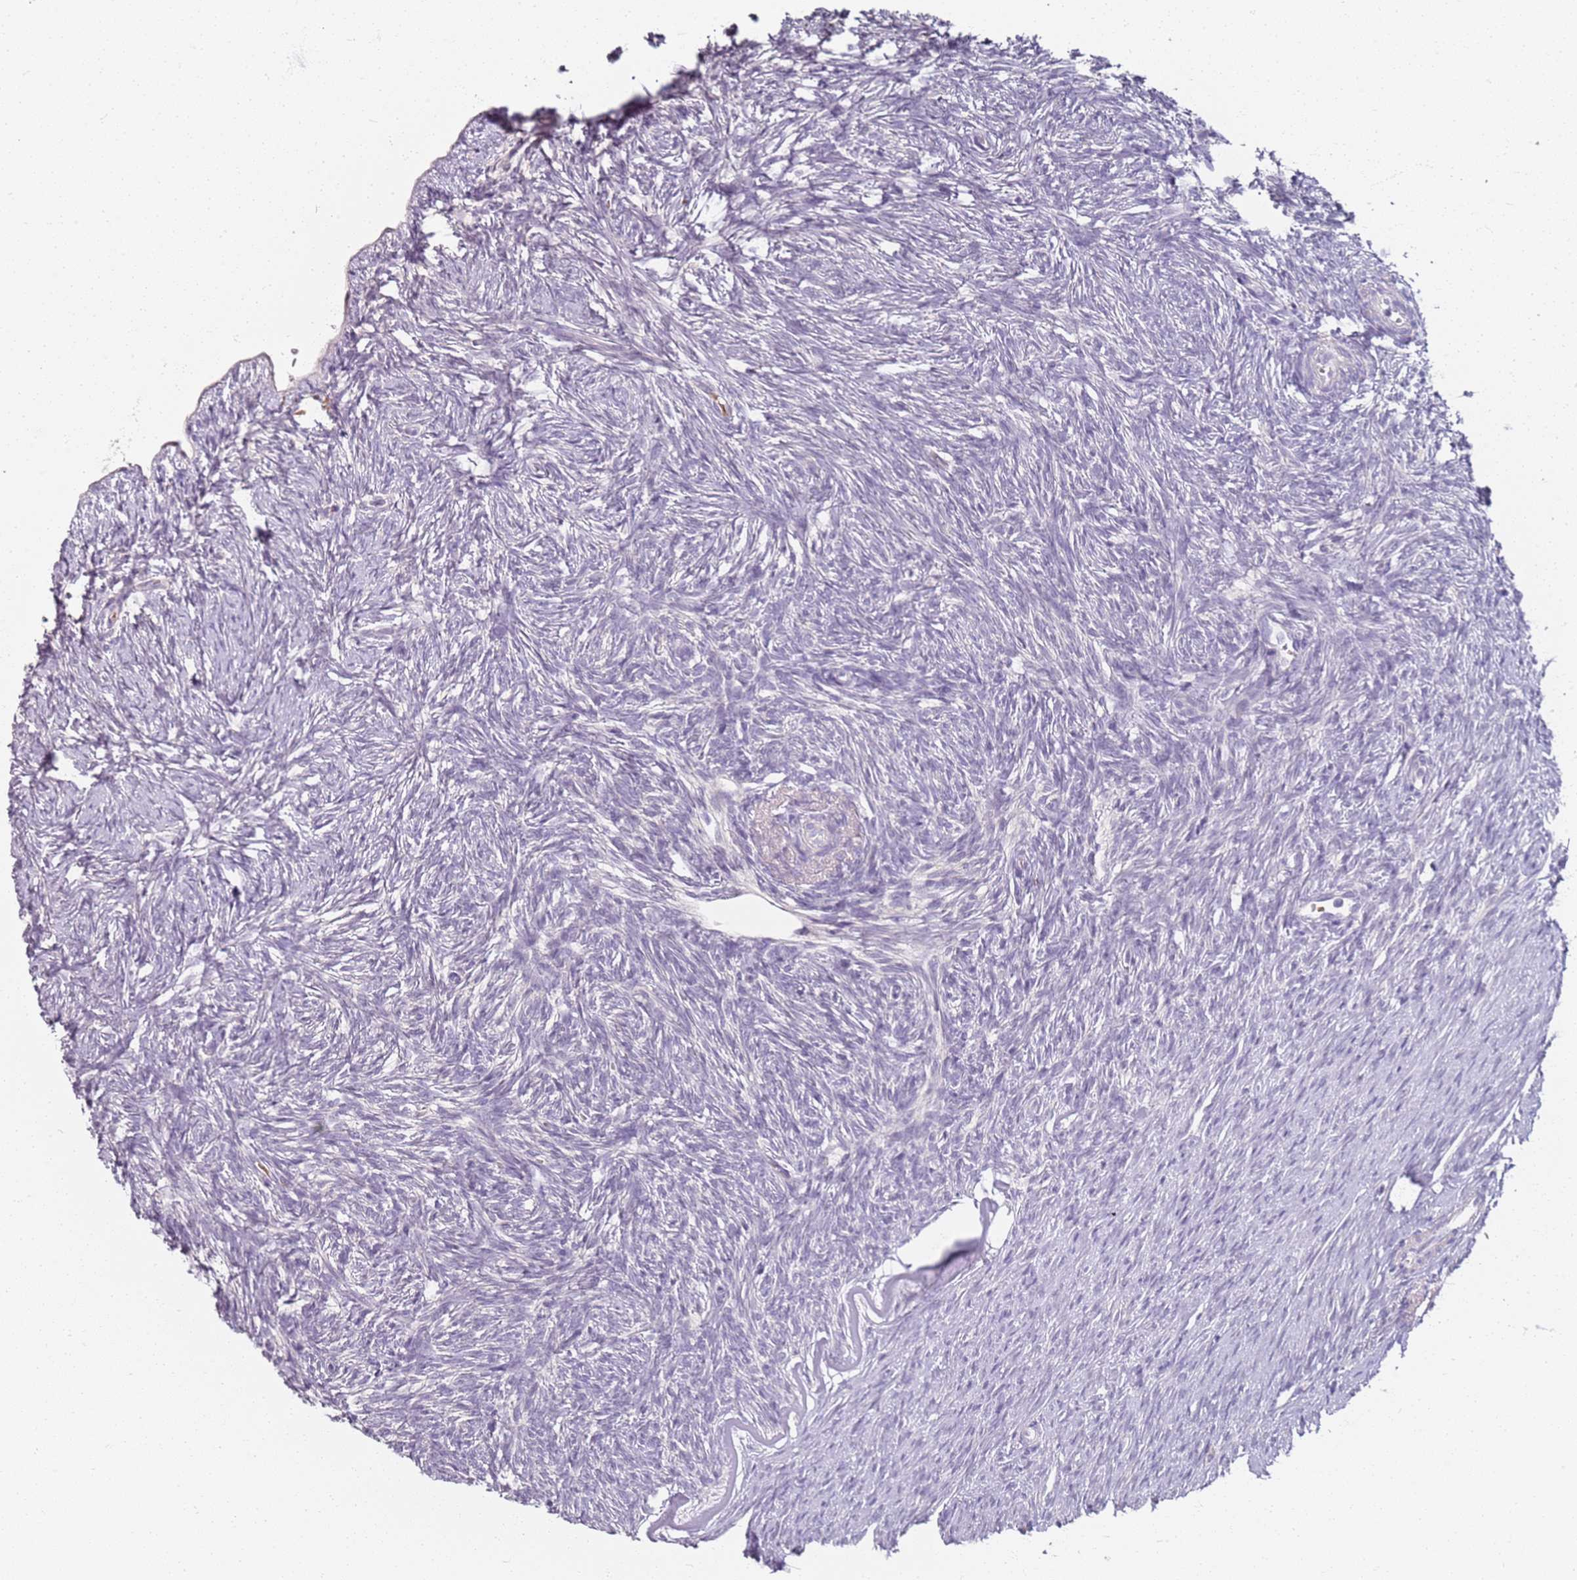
{"staining": {"intensity": "negative", "quantity": "none", "location": "none"}, "tissue": "ovary", "cell_type": "Ovarian stroma cells", "image_type": "normal", "snomed": [{"axis": "morphology", "description": "Normal tissue, NOS"}, {"axis": "topography", "description": "Ovary"}], "caption": "This is an IHC micrograph of normal ovary. There is no positivity in ovarian stroma cells.", "gene": "CD40LG", "patient": {"sex": "female", "age": 51}}